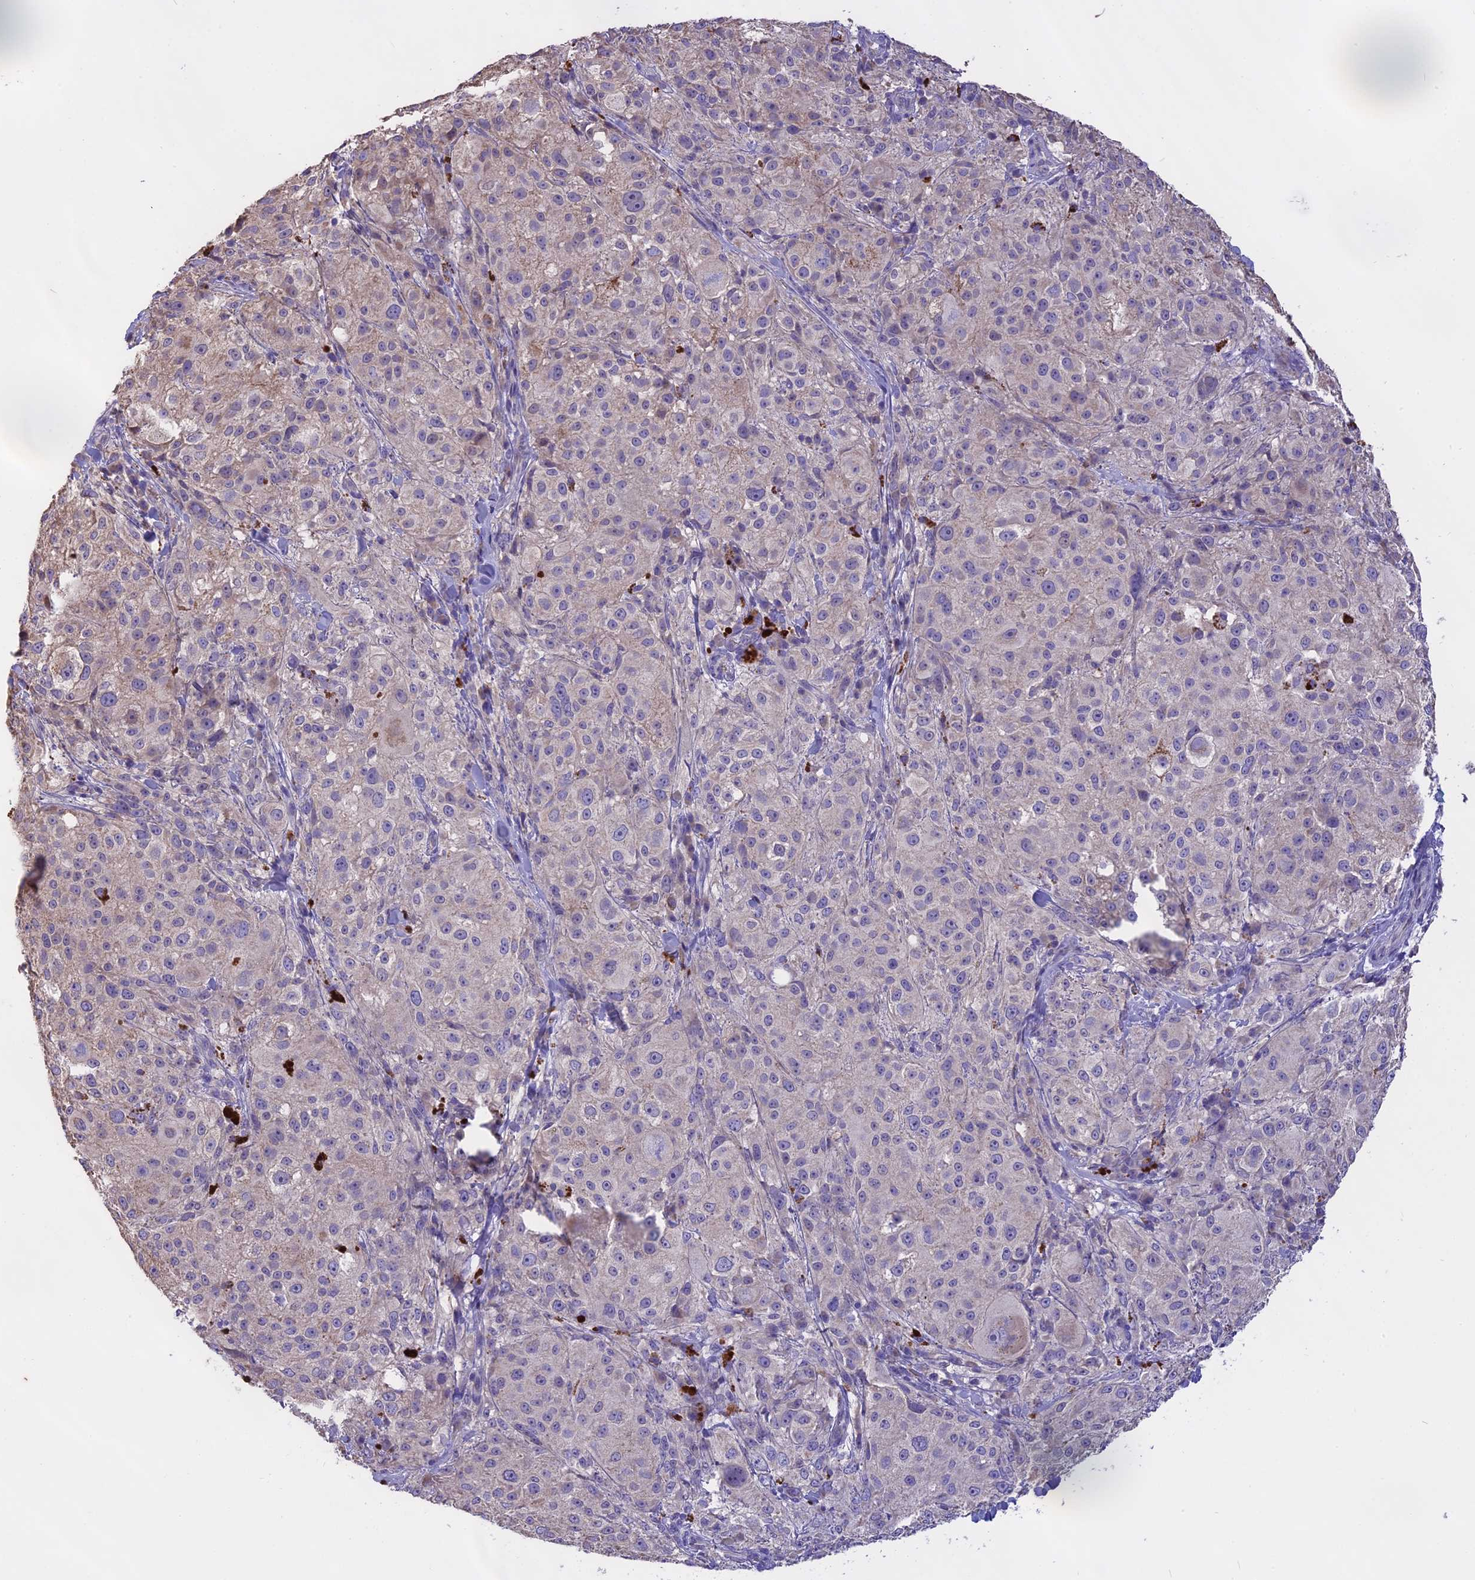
{"staining": {"intensity": "negative", "quantity": "none", "location": "none"}, "tissue": "melanoma", "cell_type": "Tumor cells", "image_type": "cancer", "snomed": [{"axis": "morphology", "description": "Necrosis, NOS"}, {"axis": "morphology", "description": "Malignant melanoma, NOS"}, {"axis": "topography", "description": "Skin"}], "caption": "Tumor cells show no significant protein positivity in malignant melanoma.", "gene": "WFDC2", "patient": {"sex": "female", "age": 87}}